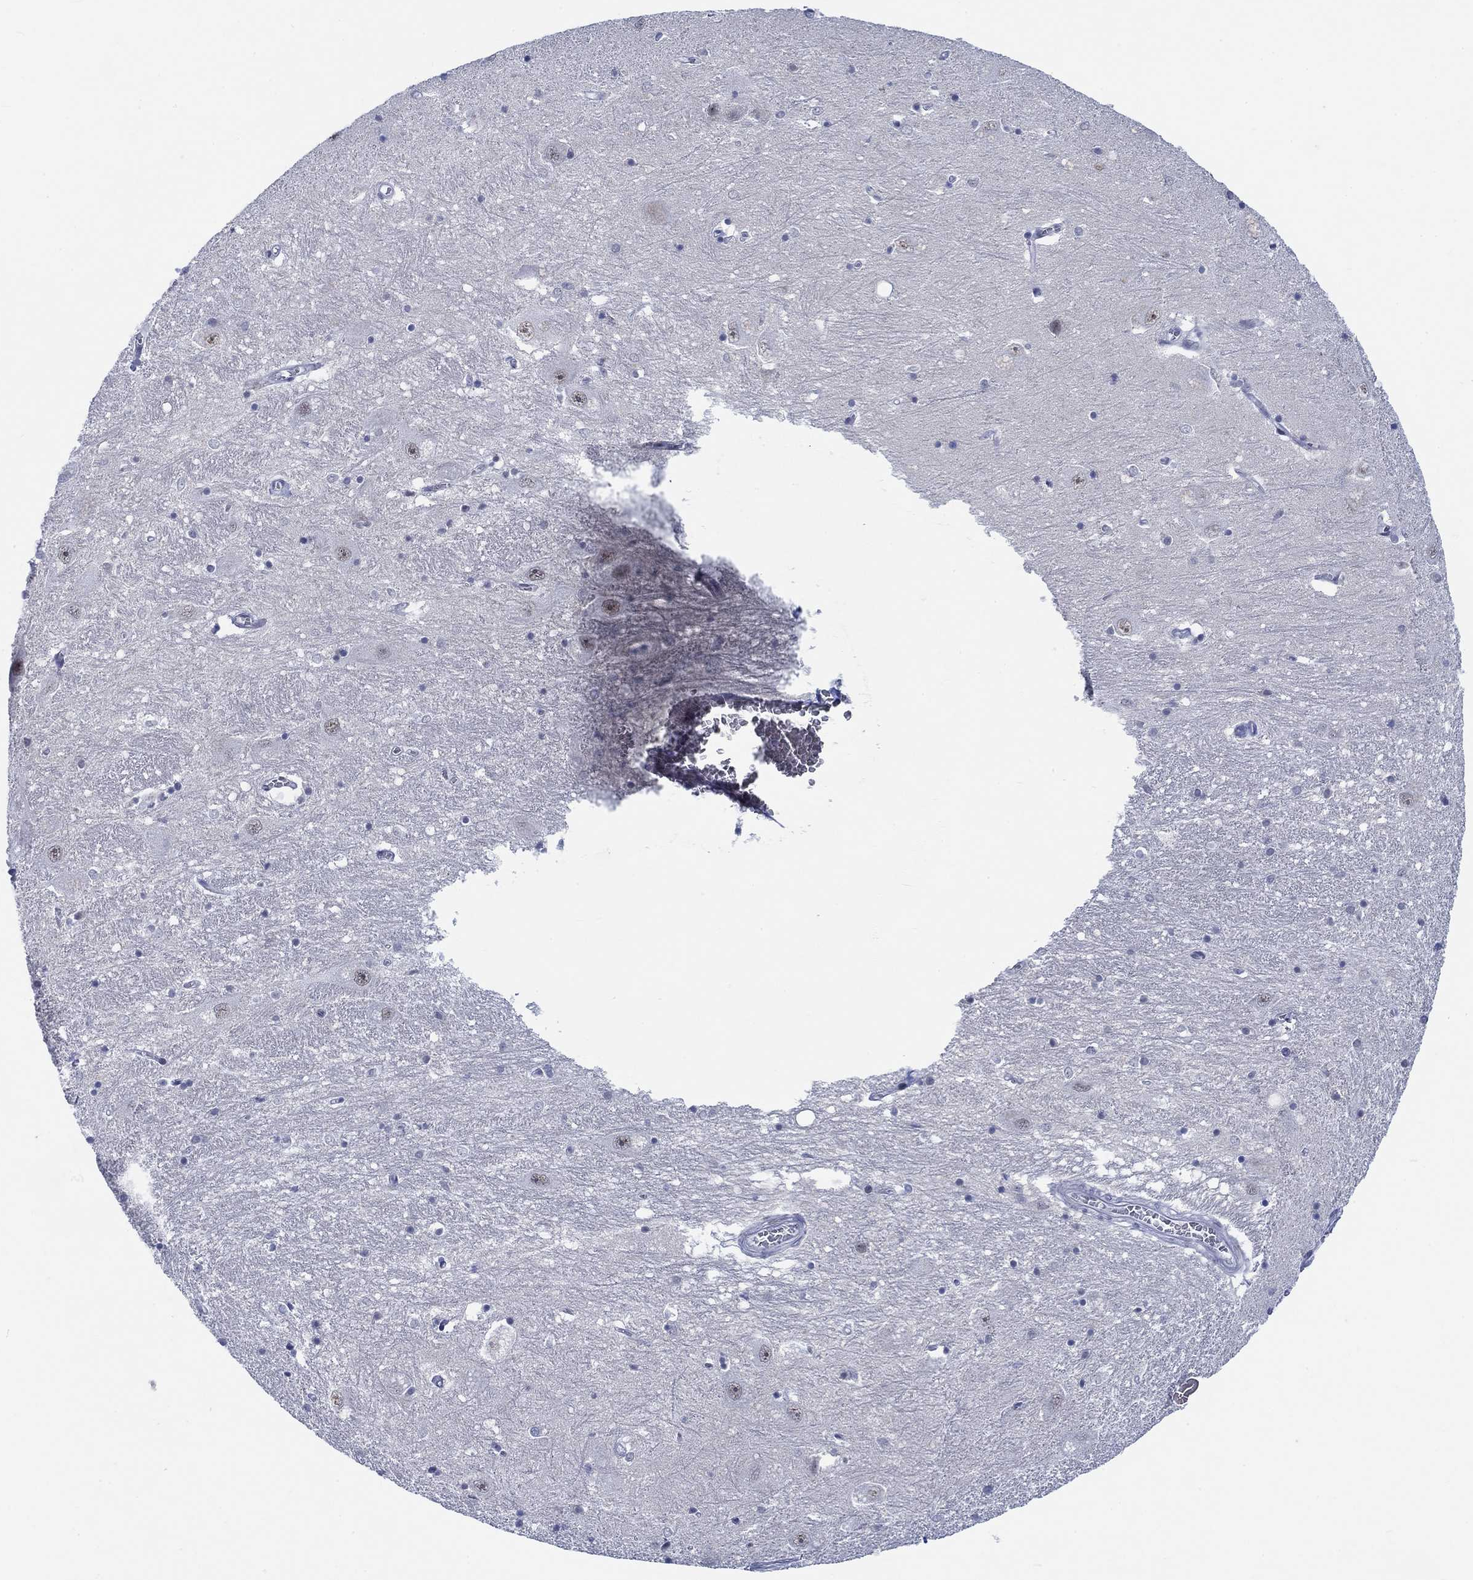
{"staining": {"intensity": "negative", "quantity": "none", "location": "none"}, "tissue": "caudate", "cell_type": "Glial cells", "image_type": "normal", "snomed": [{"axis": "morphology", "description": "Normal tissue, NOS"}, {"axis": "topography", "description": "Lateral ventricle wall"}], "caption": "Caudate stained for a protein using immunohistochemistry (IHC) shows no expression glial cells.", "gene": "NEU3", "patient": {"sex": "male", "age": 54}}